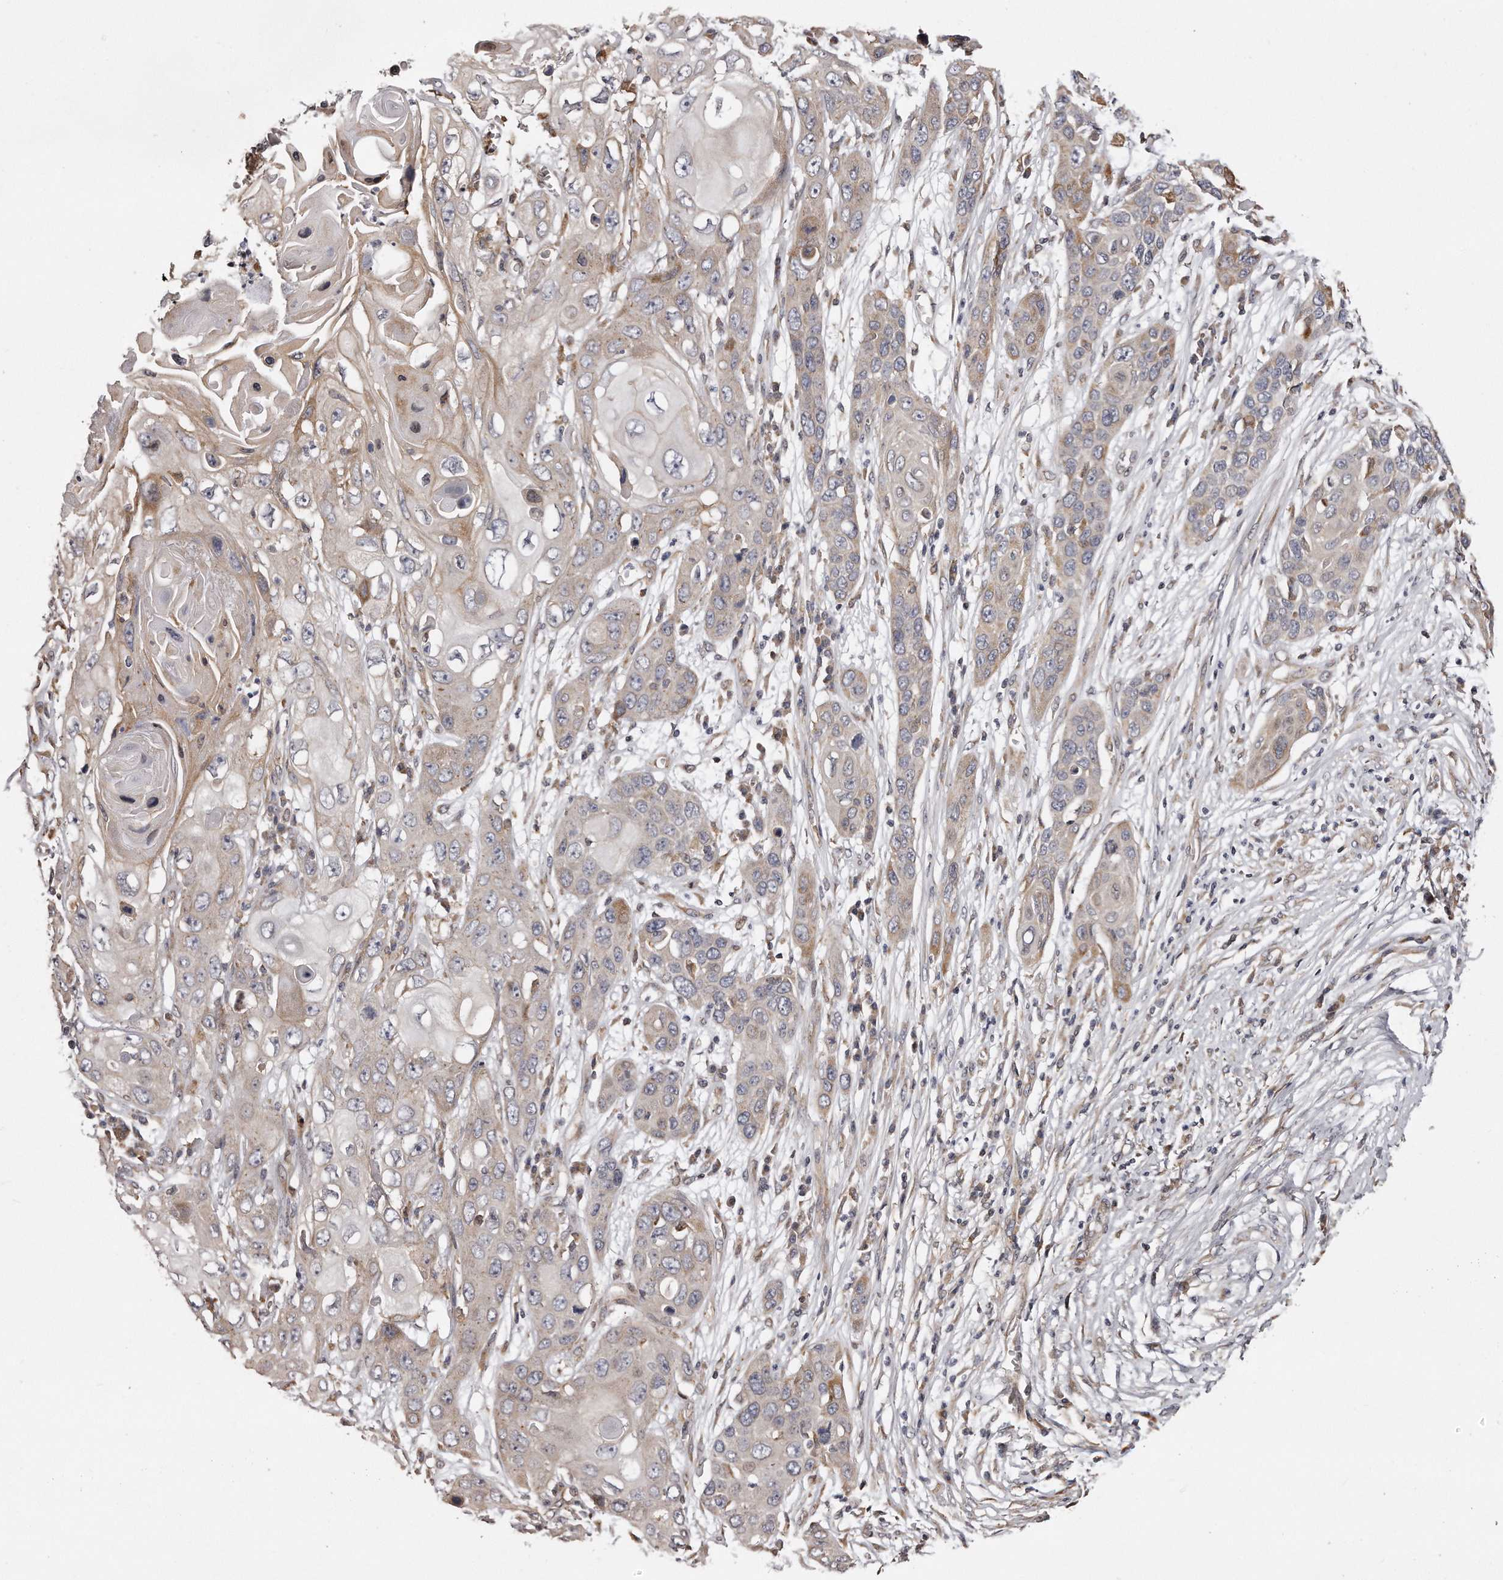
{"staining": {"intensity": "weak", "quantity": "<25%", "location": "cytoplasmic/membranous"}, "tissue": "skin cancer", "cell_type": "Tumor cells", "image_type": "cancer", "snomed": [{"axis": "morphology", "description": "Squamous cell carcinoma, NOS"}, {"axis": "topography", "description": "Skin"}], "caption": "High magnification brightfield microscopy of skin cancer (squamous cell carcinoma) stained with DAB (brown) and counterstained with hematoxylin (blue): tumor cells show no significant expression.", "gene": "TRAPPC14", "patient": {"sex": "male", "age": 55}}